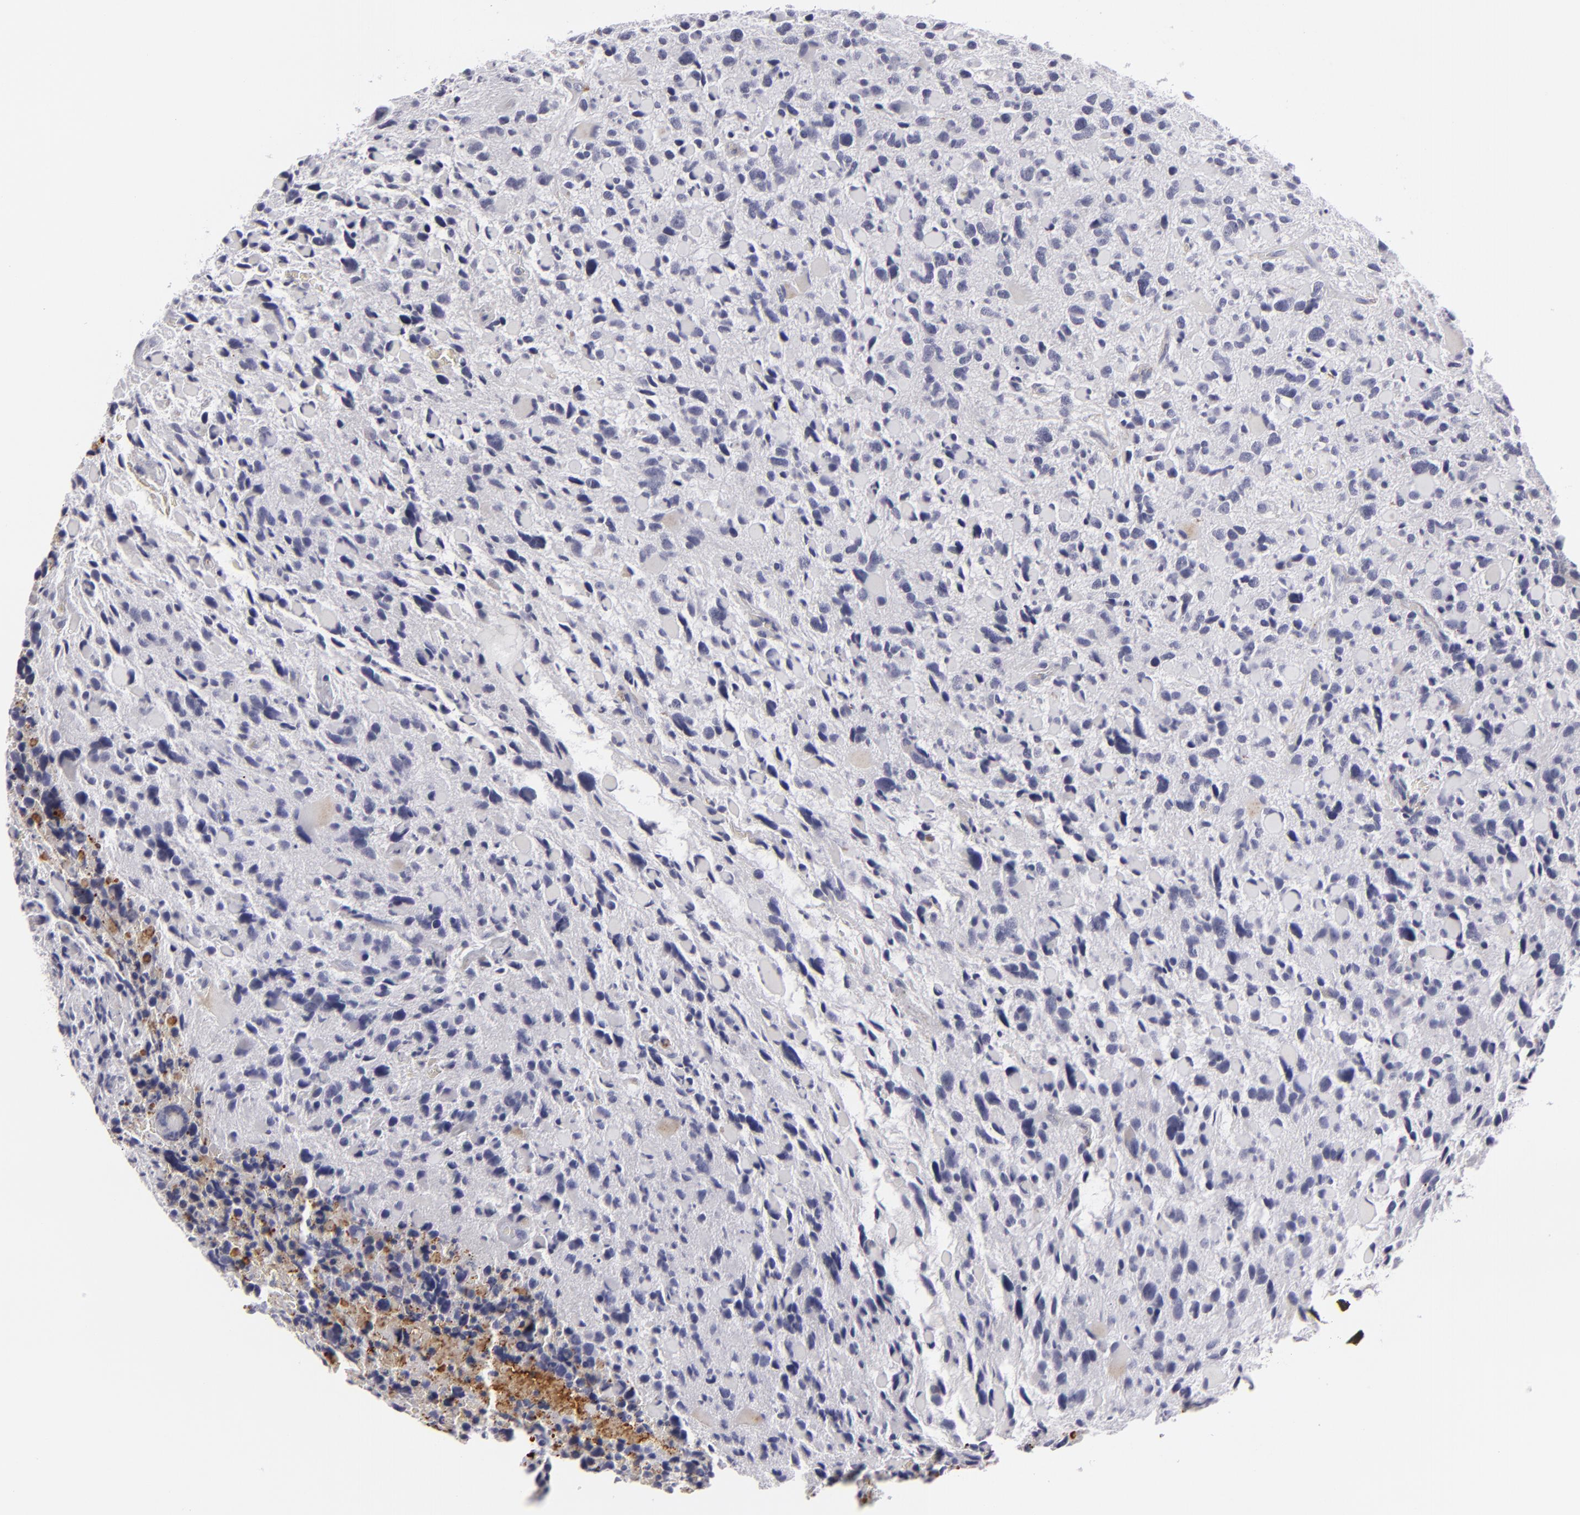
{"staining": {"intensity": "negative", "quantity": "none", "location": "none"}, "tissue": "glioma", "cell_type": "Tumor cells", "image_type": "cancer", "snomed": [{"axis": "morphology", "description": "Glioma, malignant, High grade"}, {"axis": "topography", "description": "Brain"}], "caption": "This micrograph is of high-grade glioma (malignant) stained with immunohistochemistry (IHC) to label a protein in brown with the nuclei are counter-stained blue. There is no staining in tumor cells.", "gene": "C9", "patient": {"sex": "female", "age": 37}}